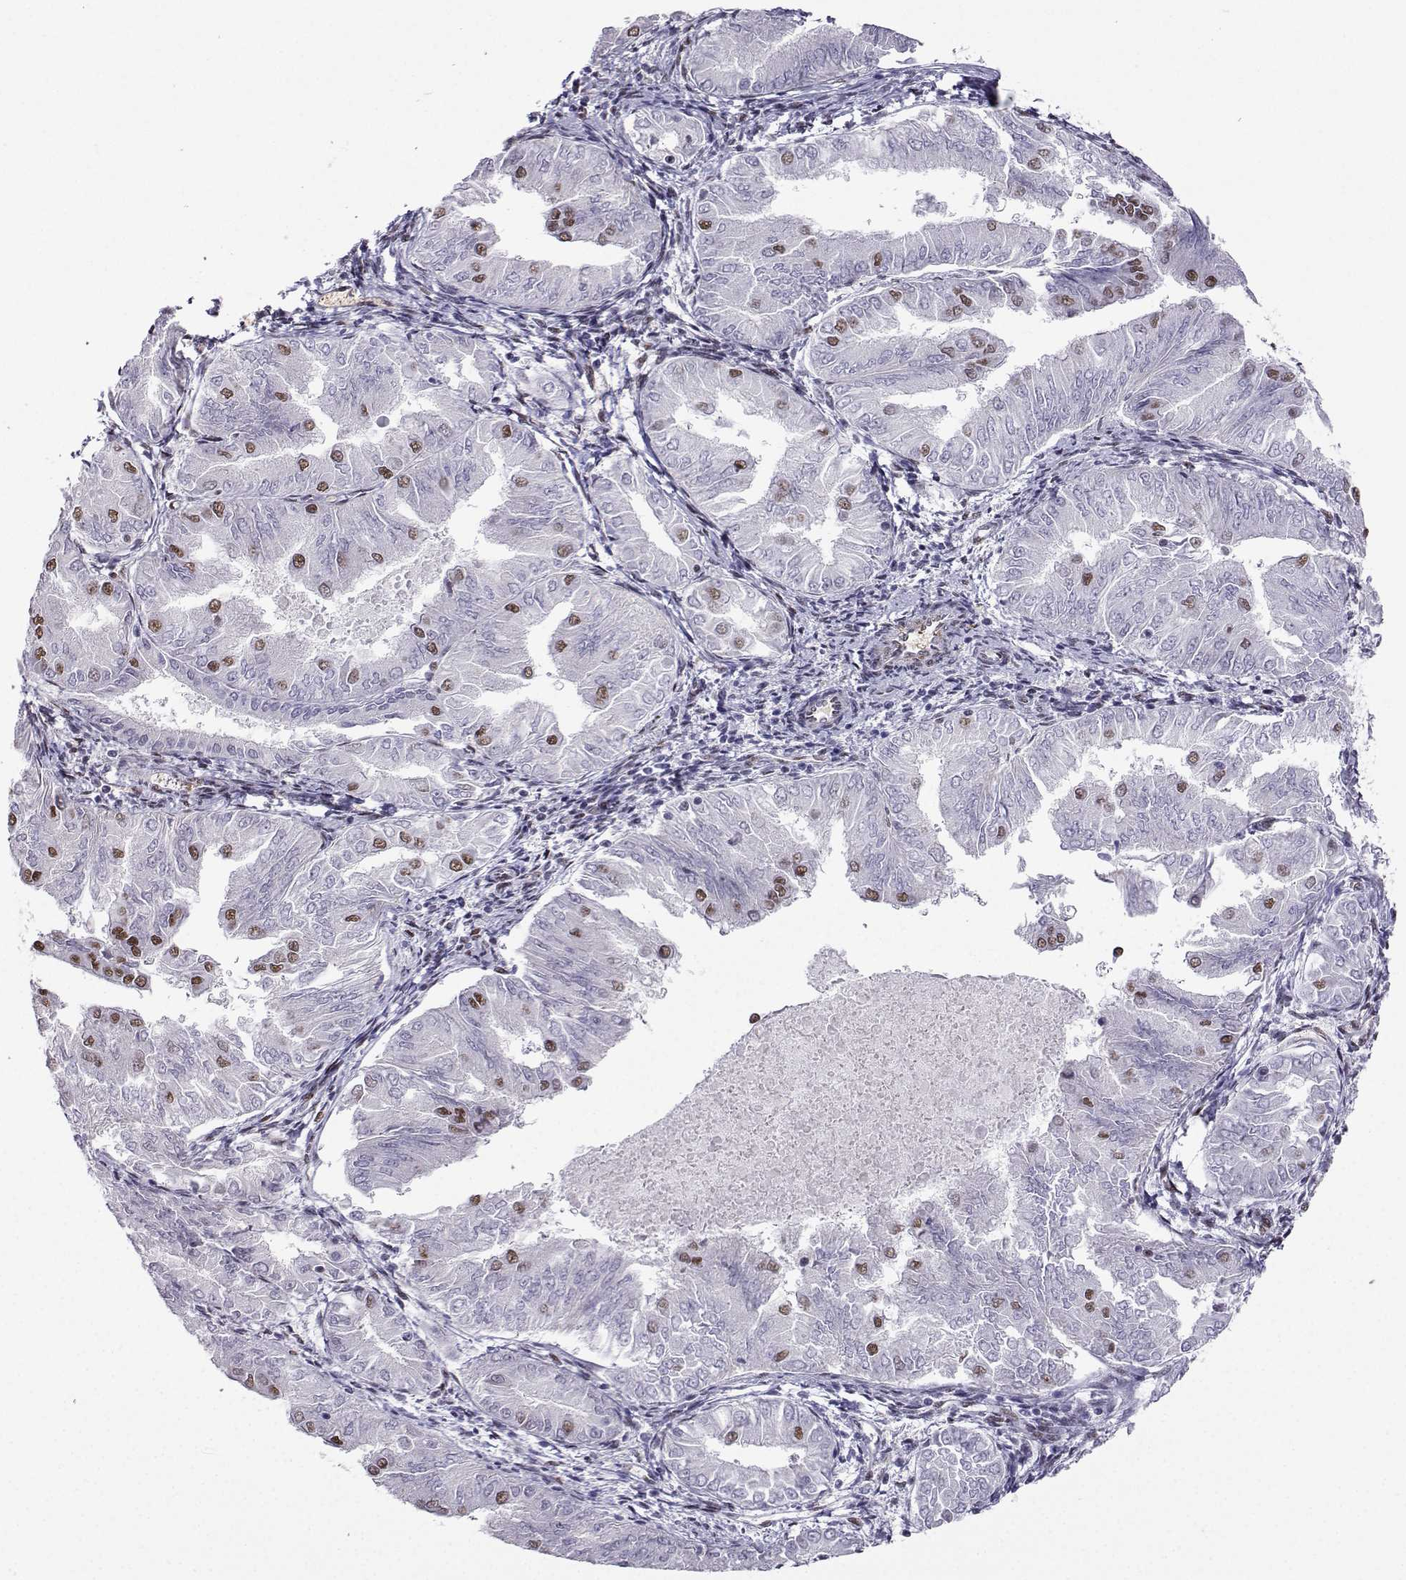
{"staining": {"intensity": "moderate", "quantity": "25%-75%", "location": "nuclear"}, "tissue": "endometrial cancer", "cell_type": "Tumor cells", "image_type": "cancer", "snomed": [{"axis": "morphology", "description": "Adenocarcinoma, NOS"}, {"axis": "topography", "description": "Endometrium"}], "caption": "Immunohistochemical staining of adenocarcinoma (endometrial) displays medium levels of moderate nuclear expression in approximately 25%-75% of tumor cells.", "gene": "CCNK", "patient": {"sex": "female", "age": 53}}